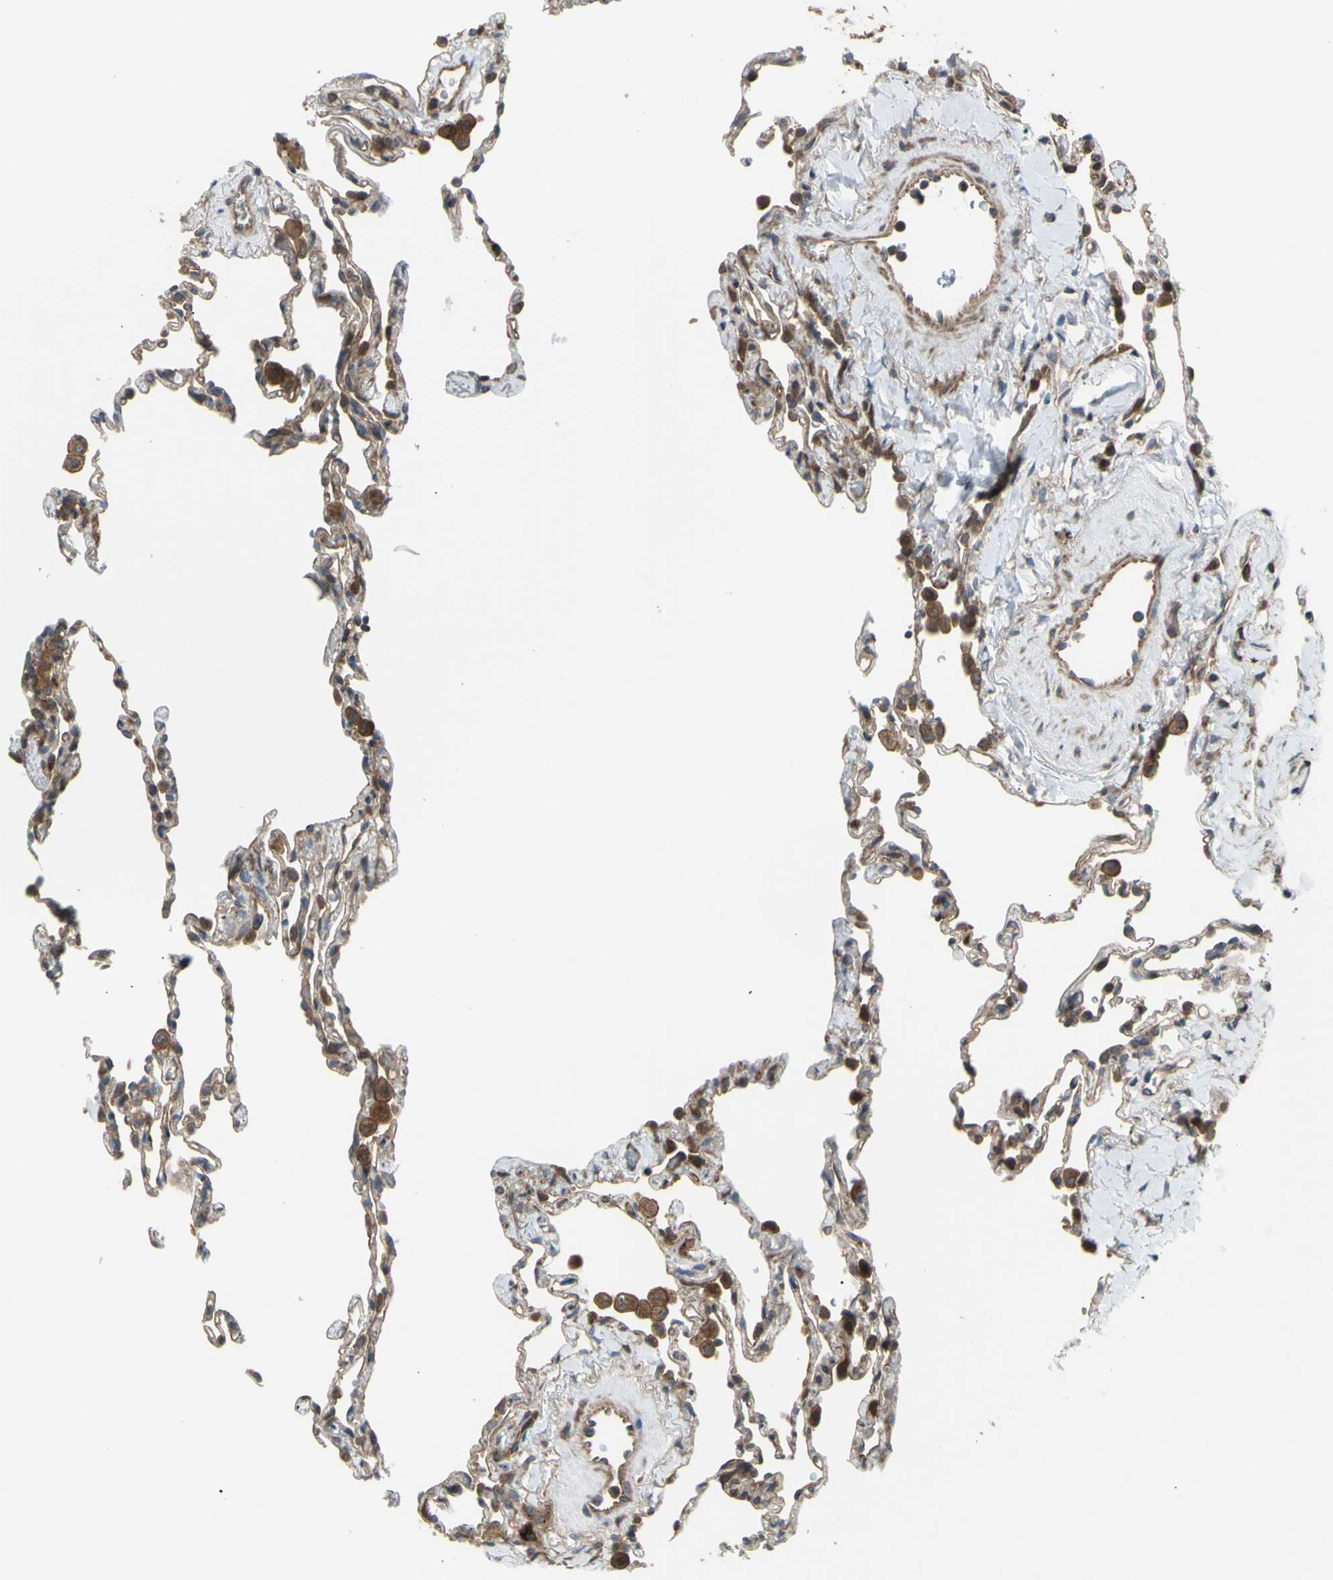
{"staining": {"intensity": "moderate", "quantity": "25%-75%", "location": "cytoplasmic/membranous"}, "tissue": "lung", "cell_type": "Alveolar cells", "image_type": "normal", "snomed": [{"axis": "morphology", "description": "Normal tissue, NOS"}, {"axis": "topography", "description": "Lung"}], "caption": "An IHC histopathology image of benign tissue is shown. Protein staining in brown highlights moderate cytoplasmic/membranous positivity in lung within alveolar cells.", "gene": "FLII", "patient": {"sex": "male", "age": 59}}